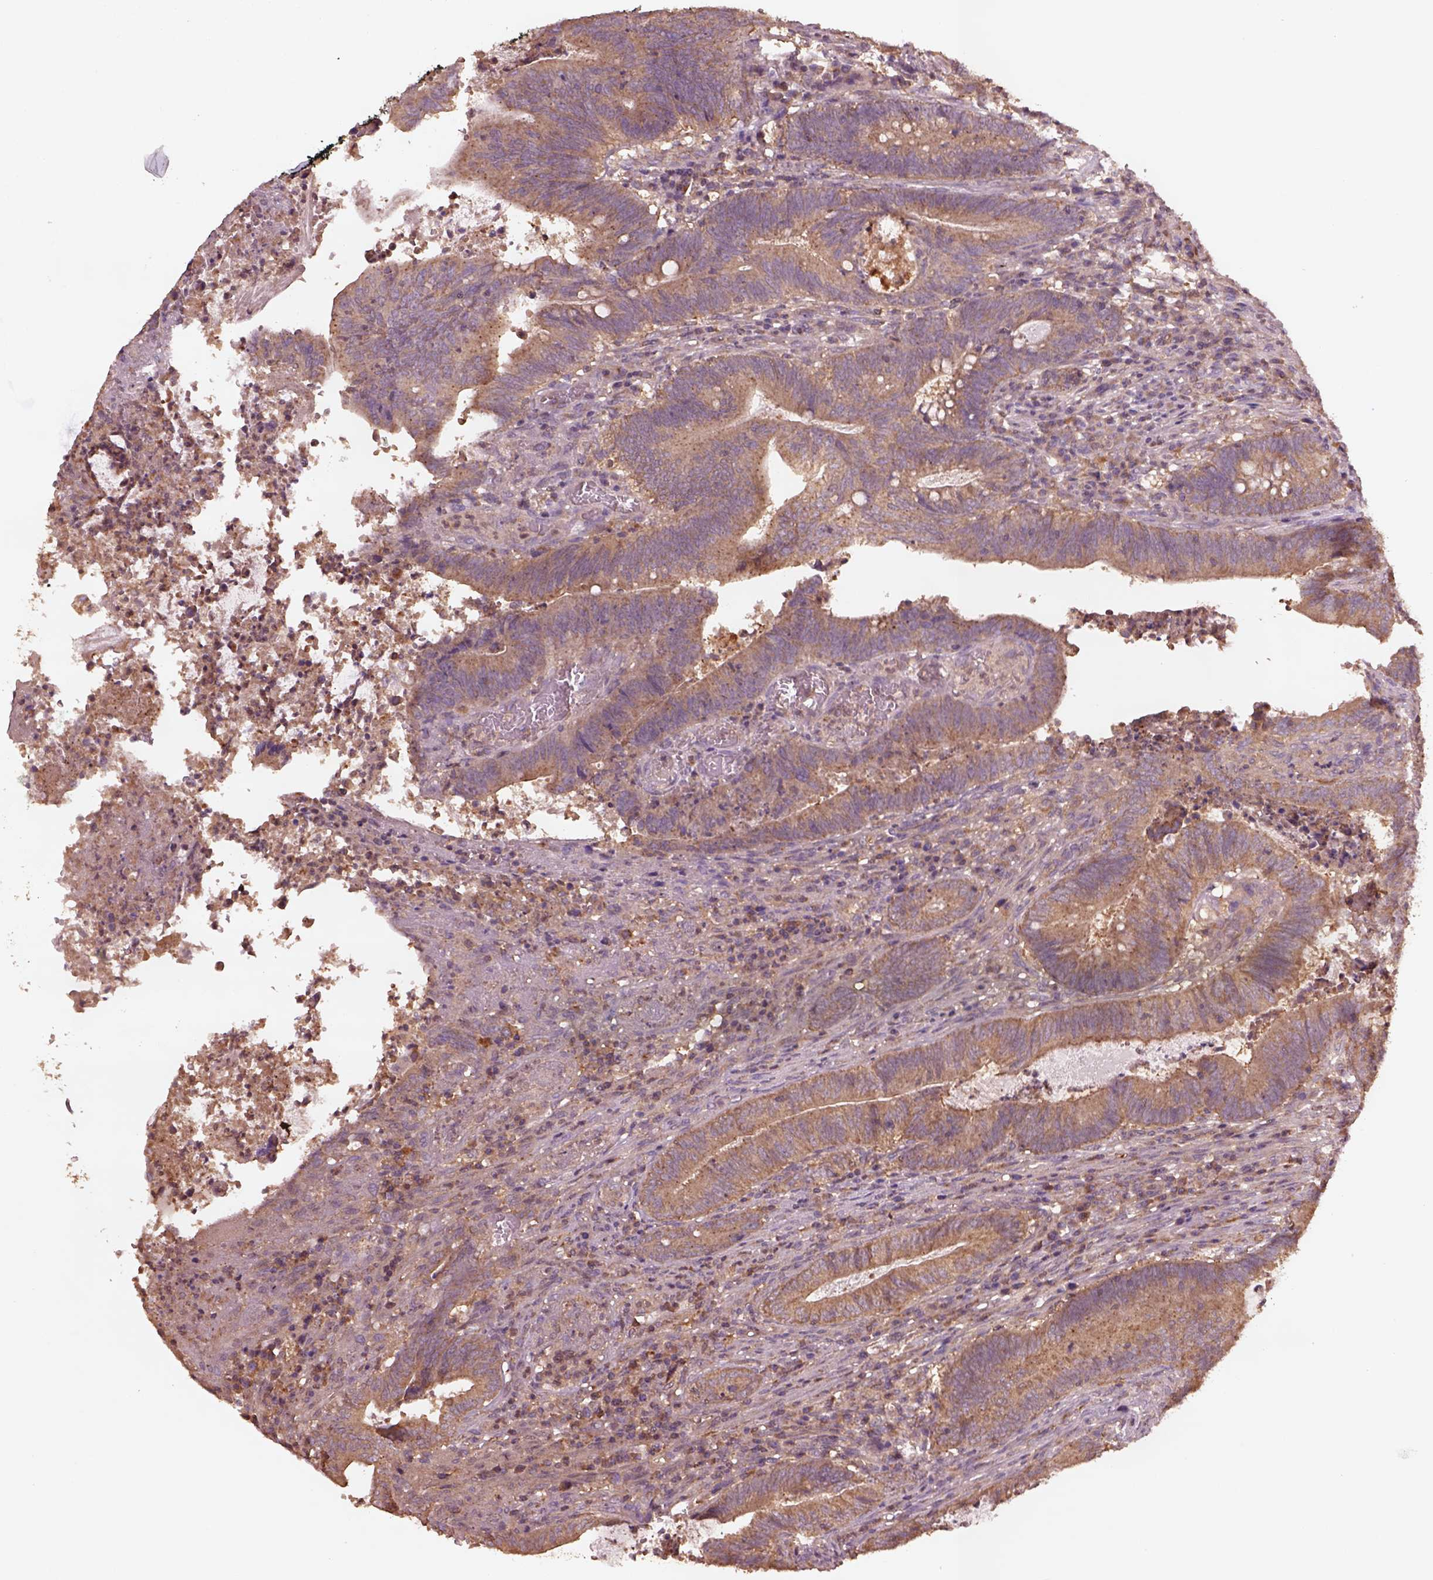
{"staining": {"intensity": "moderate", "quantity": "25%-75%", "location": "cytoplasmic/membranous"}, "tissue": "colorectal cancer", "cell_type": "Tumor cells", "image_type": "cancer", "snomed": [{"axis": "morphology", "description": "Adenocarcinoma, NOS"}, {"axis": "topography", "description": "Colon"}], "caption": "Immunohistochemical staining of human colorectal adenocarcinoma shows moderate cytoplasmic/membranous protein staining in approximately 25%-75% of tumor cells. Nuclei are stained in blue.", "gene": "TRADD", "patient": {"sex": "female", "age": 70}}